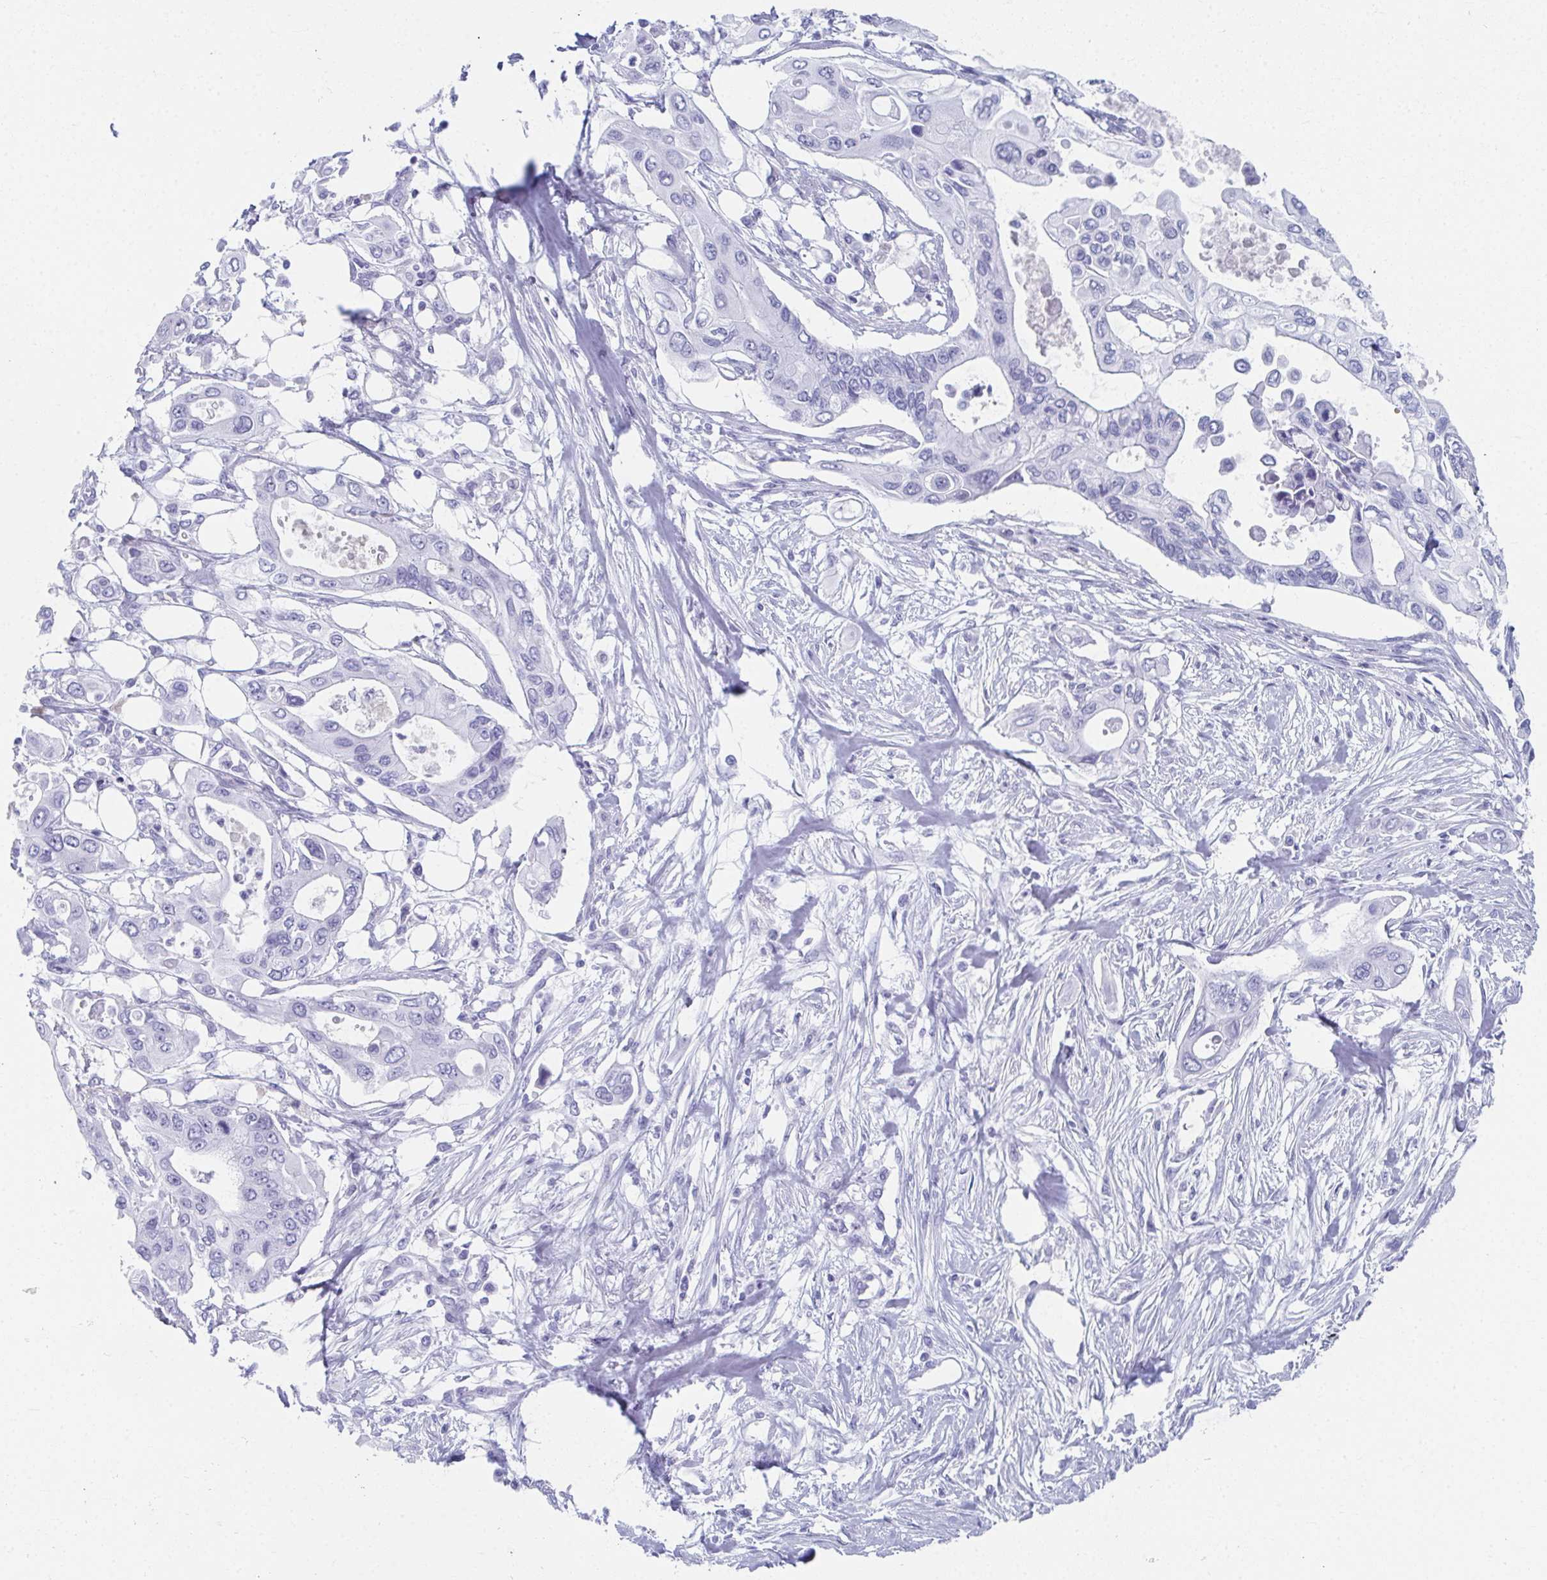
{"staining": {"intensity": "negative", "quantity": "none", "location": "none"}, "tissue": "pancreatic cancer", "cell_type": "Tumor cells", "image_type": "cancer", "snomed": [{"axis": "morphology", "description": "Adenocarcinoma, NOS"}, {"axis": "topography", "description": "Pancreas"}], "caption": "IHC micrograph of human pancreatic cancer stained for a protein (brown), which displays no positivity in tumor cells.", "gene": "GHRL", "patient": {"sex": "female", "age": 63}}